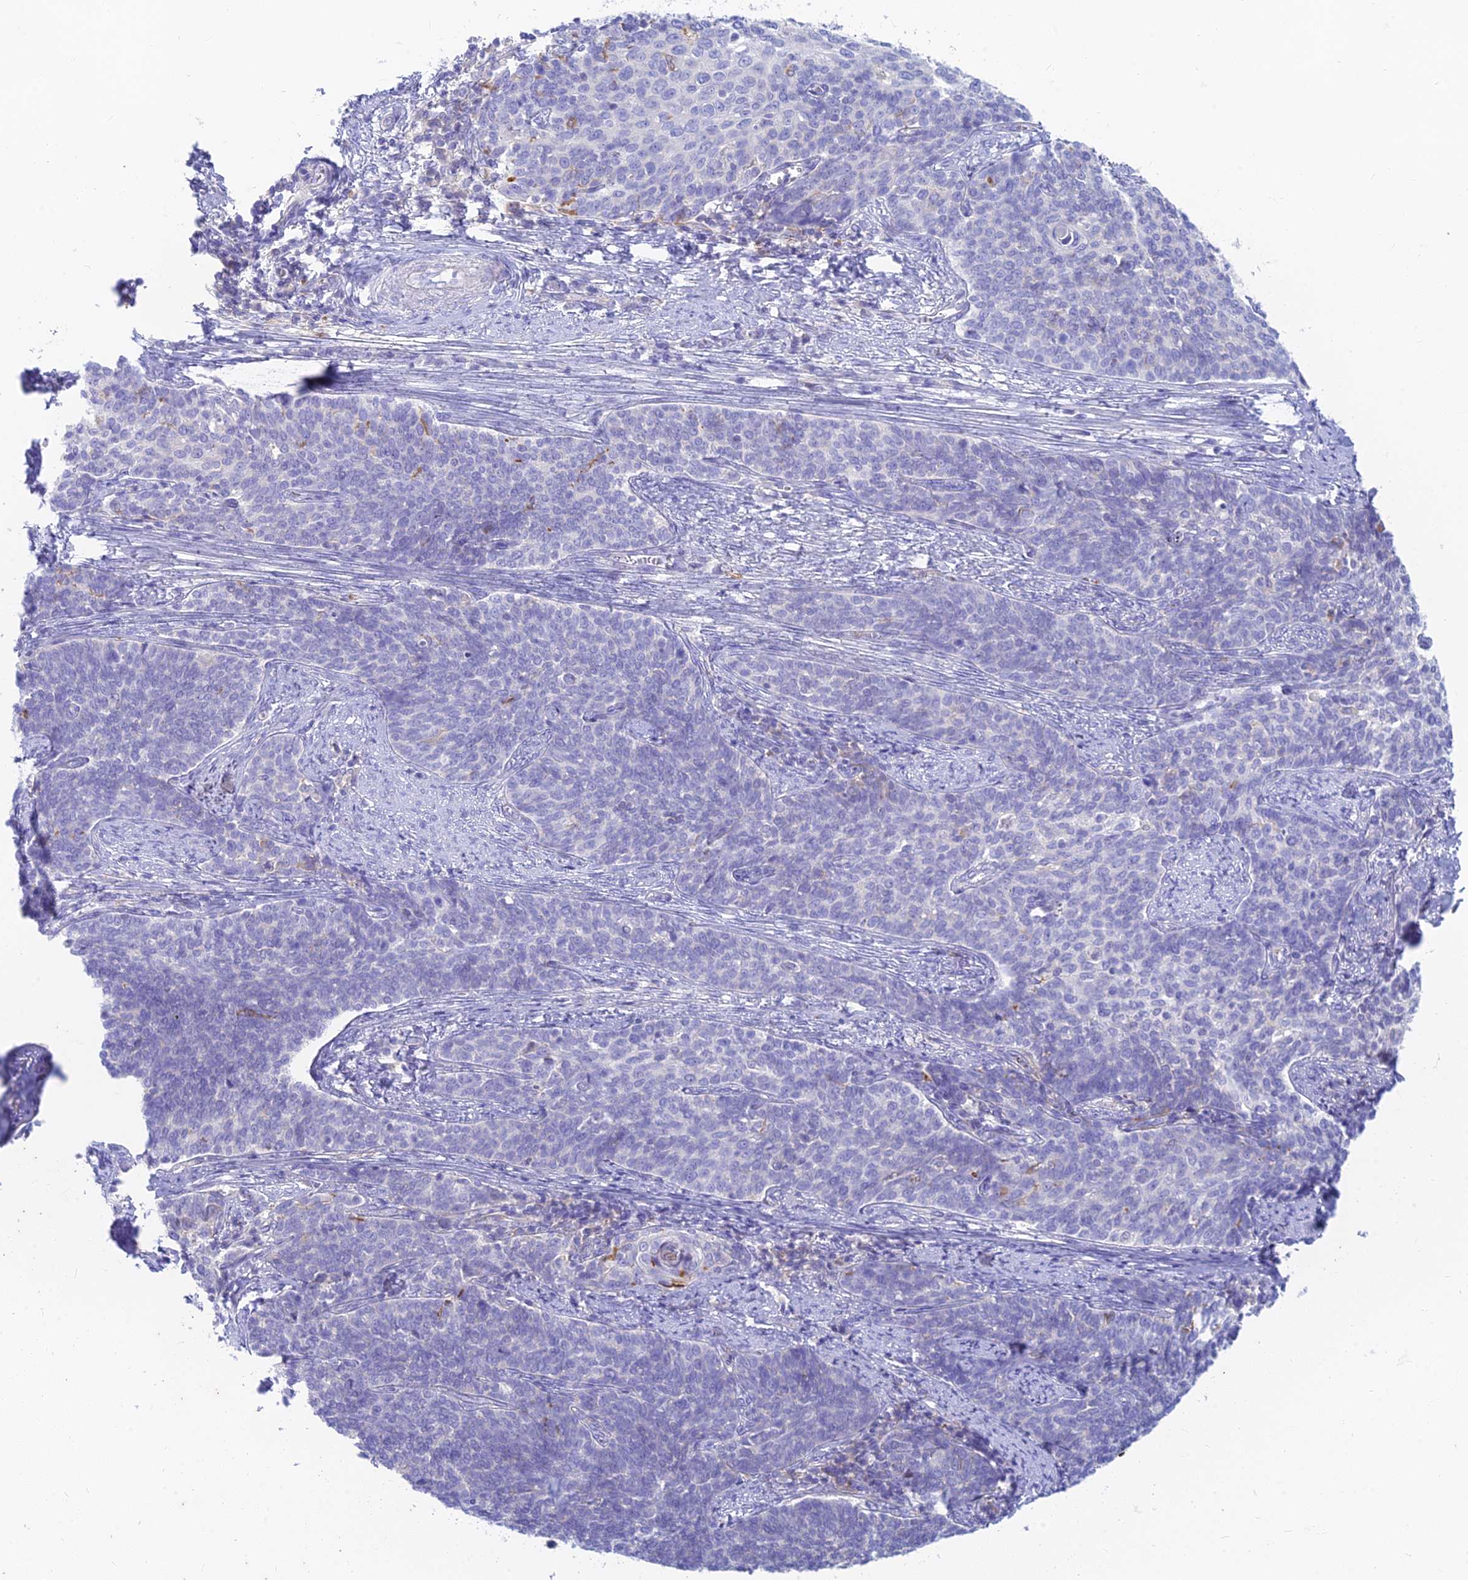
{"staining": {"intensity": "negative", "quantity": "none", "location": "none"}, "tissue": "cervical cancer", "cell_type": "Tumor cells", "image_type": "cancer", "snomed": [{"axis": "morphology", "description": "Squamous cell carcinoma, NOS"}, {"axis": "topography", "description": "Cervix"}], "caption": "An IHC micrograph of squamous cell carcinoma (cervical) is shown. There is no staining in tumor cells of squamous cell carcinoma (cervical).", "gene": "STRN4", "patient": {"sex": "female", "age": 39}}